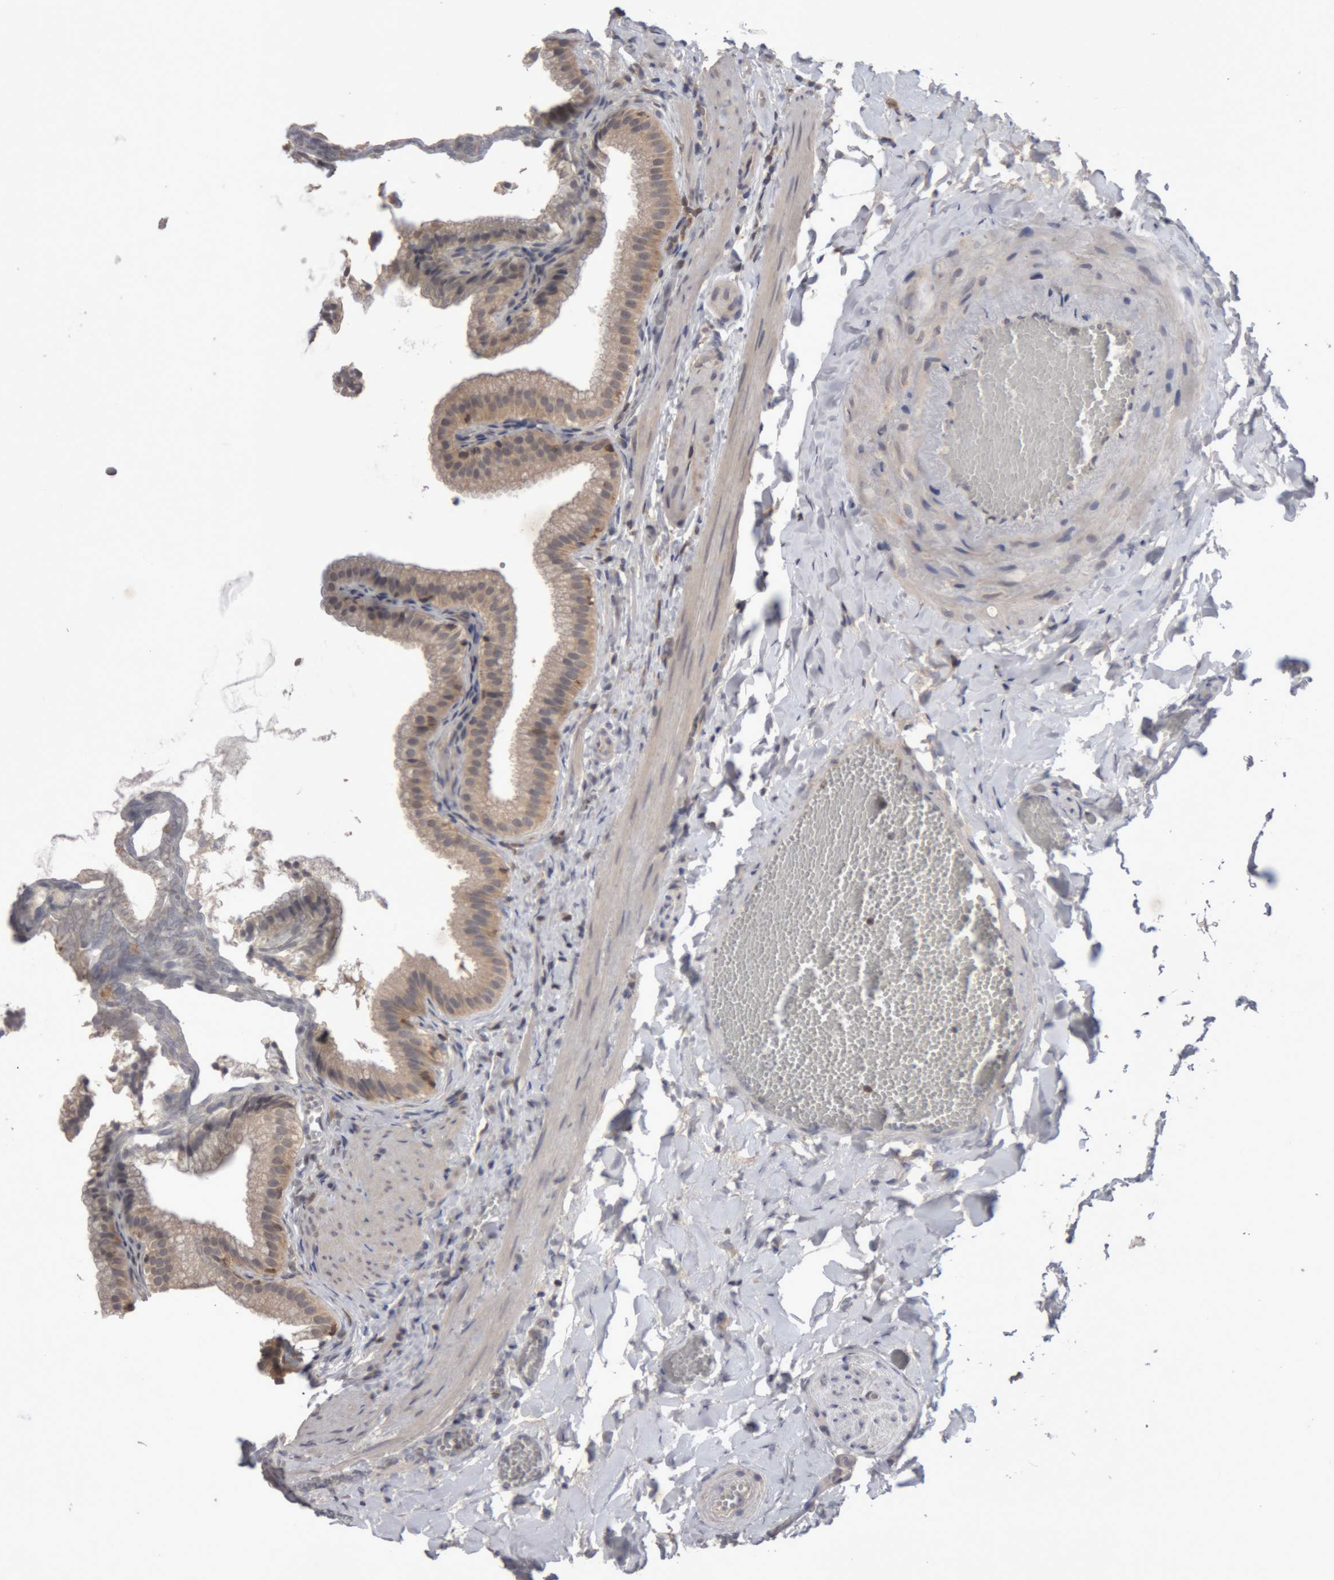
{"staining": {"intensity": "moderate", "quantity": ">75%", "location": "cytoplasmic/membranous"}, "tissue": "gallbladder", "cell_type": "Glandular cells", "image_type": "normal", "snomed": [{"axis": "morphology", "description": "Normal tissue, NOS"}, {"axis": "topography", "description": "Gallbladder"}], "caption": "DAB immunohistochemical staining of benign gallbladder reveals moderate cytoplasmic/membranous protein staining in about >75% of glandular cells.", "gene": "NFATC2", "patient": {"sex": "male", "age": 38}}